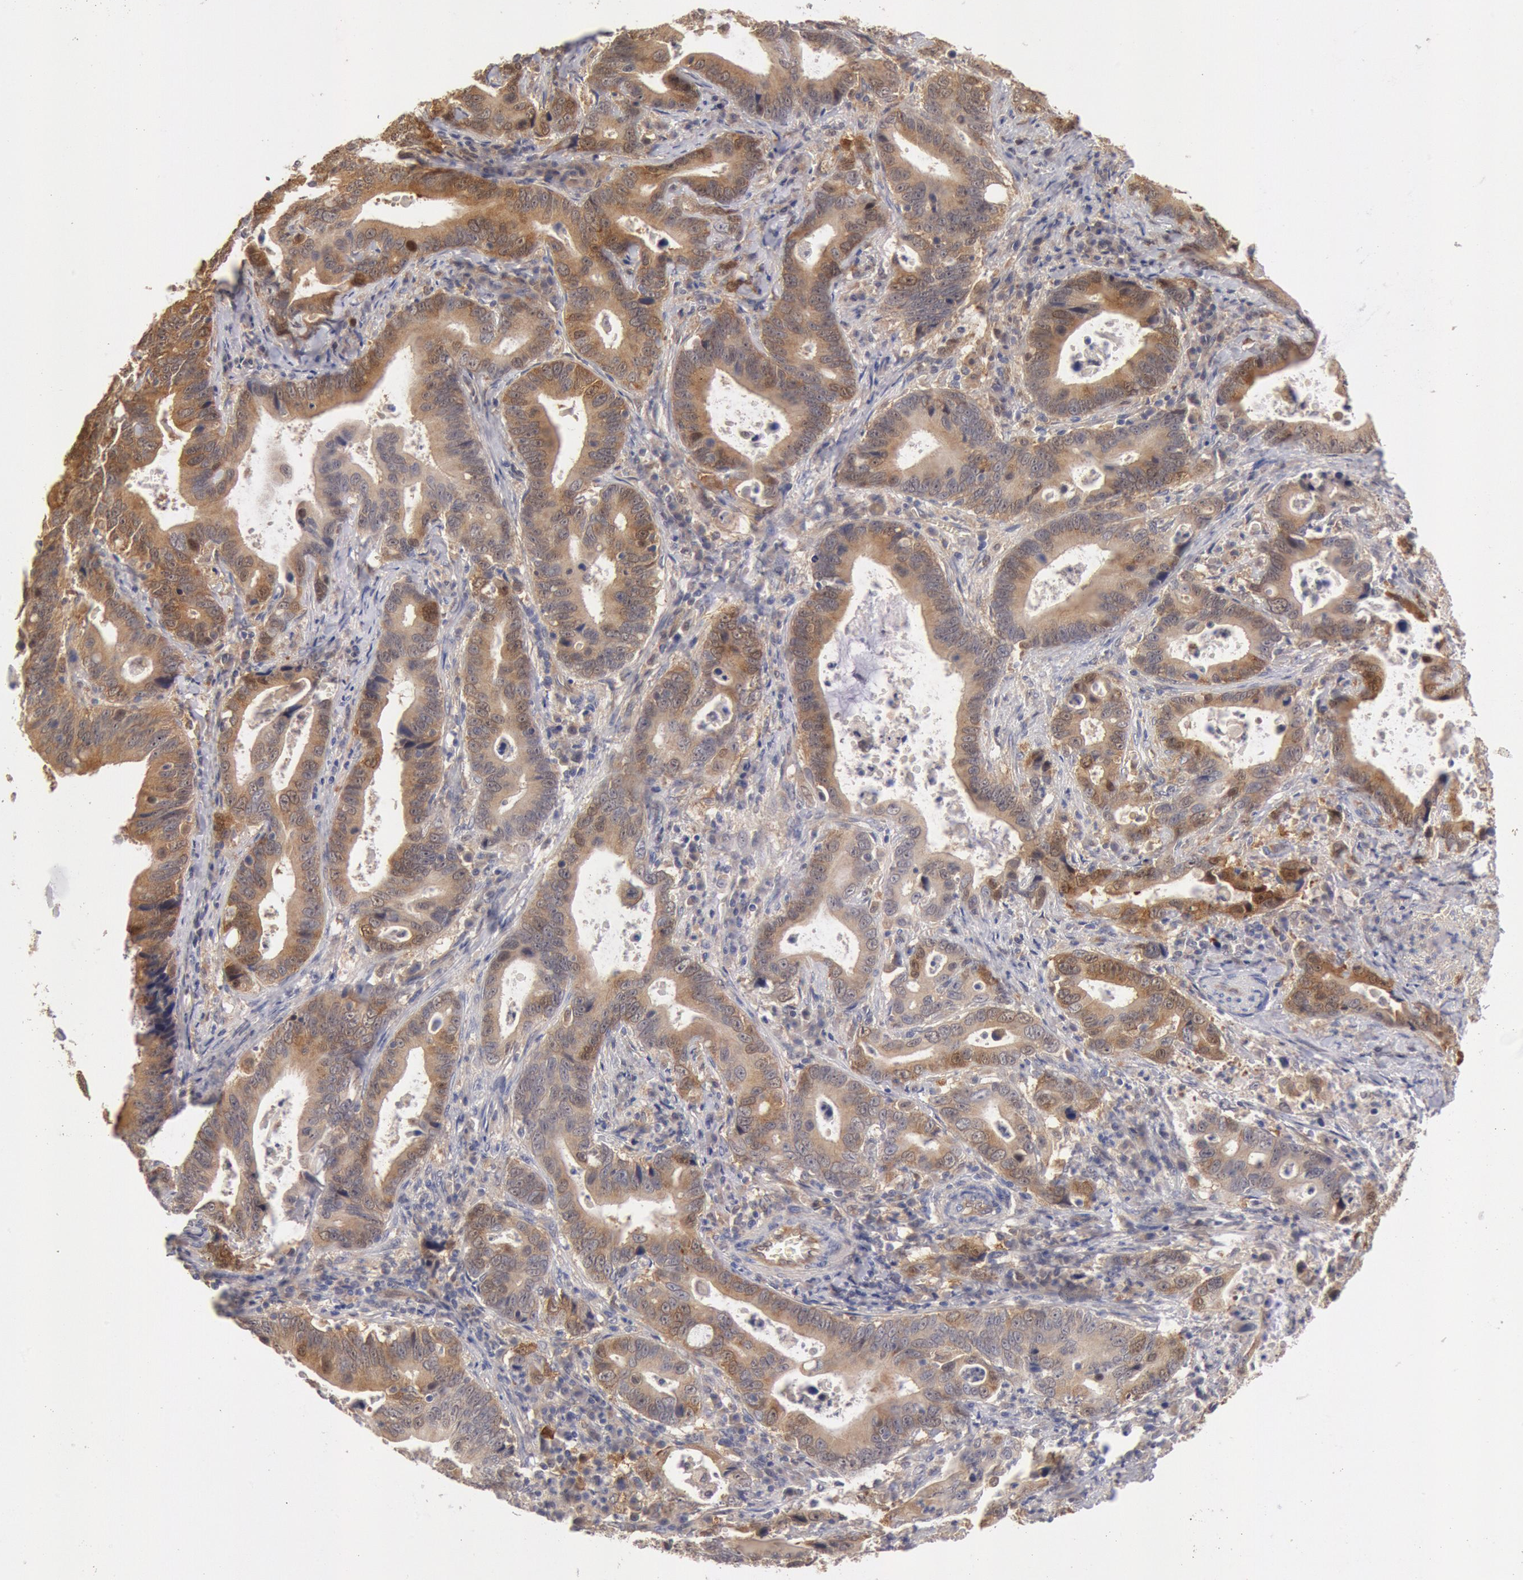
{"staining": {"intensity": "moderate", "quantity": ">75%", "location": "cytoplasmic/membranous"}, "tissue": "stomach cancer", "cell_type": "Tumor cells", "image_type": "cancer", "snomed": [{"axis": "morphology", "description": "Adenocarcinoma, NOS"}, {"axis": "topography", "description": "Stomach, upper"}], "caption": "DAB (3,3'-diaminobenzidine) immunohistochemical staining of human stomach adenocarcinoma shows moderate cytoplasmic/membranous protein expression in approximately >75% of tumor cells. The protein is shown in brown color, while the nuclei are stained blue.", "gene": "DNAJA1", "patient": {"sex": "male", "age": 63}}